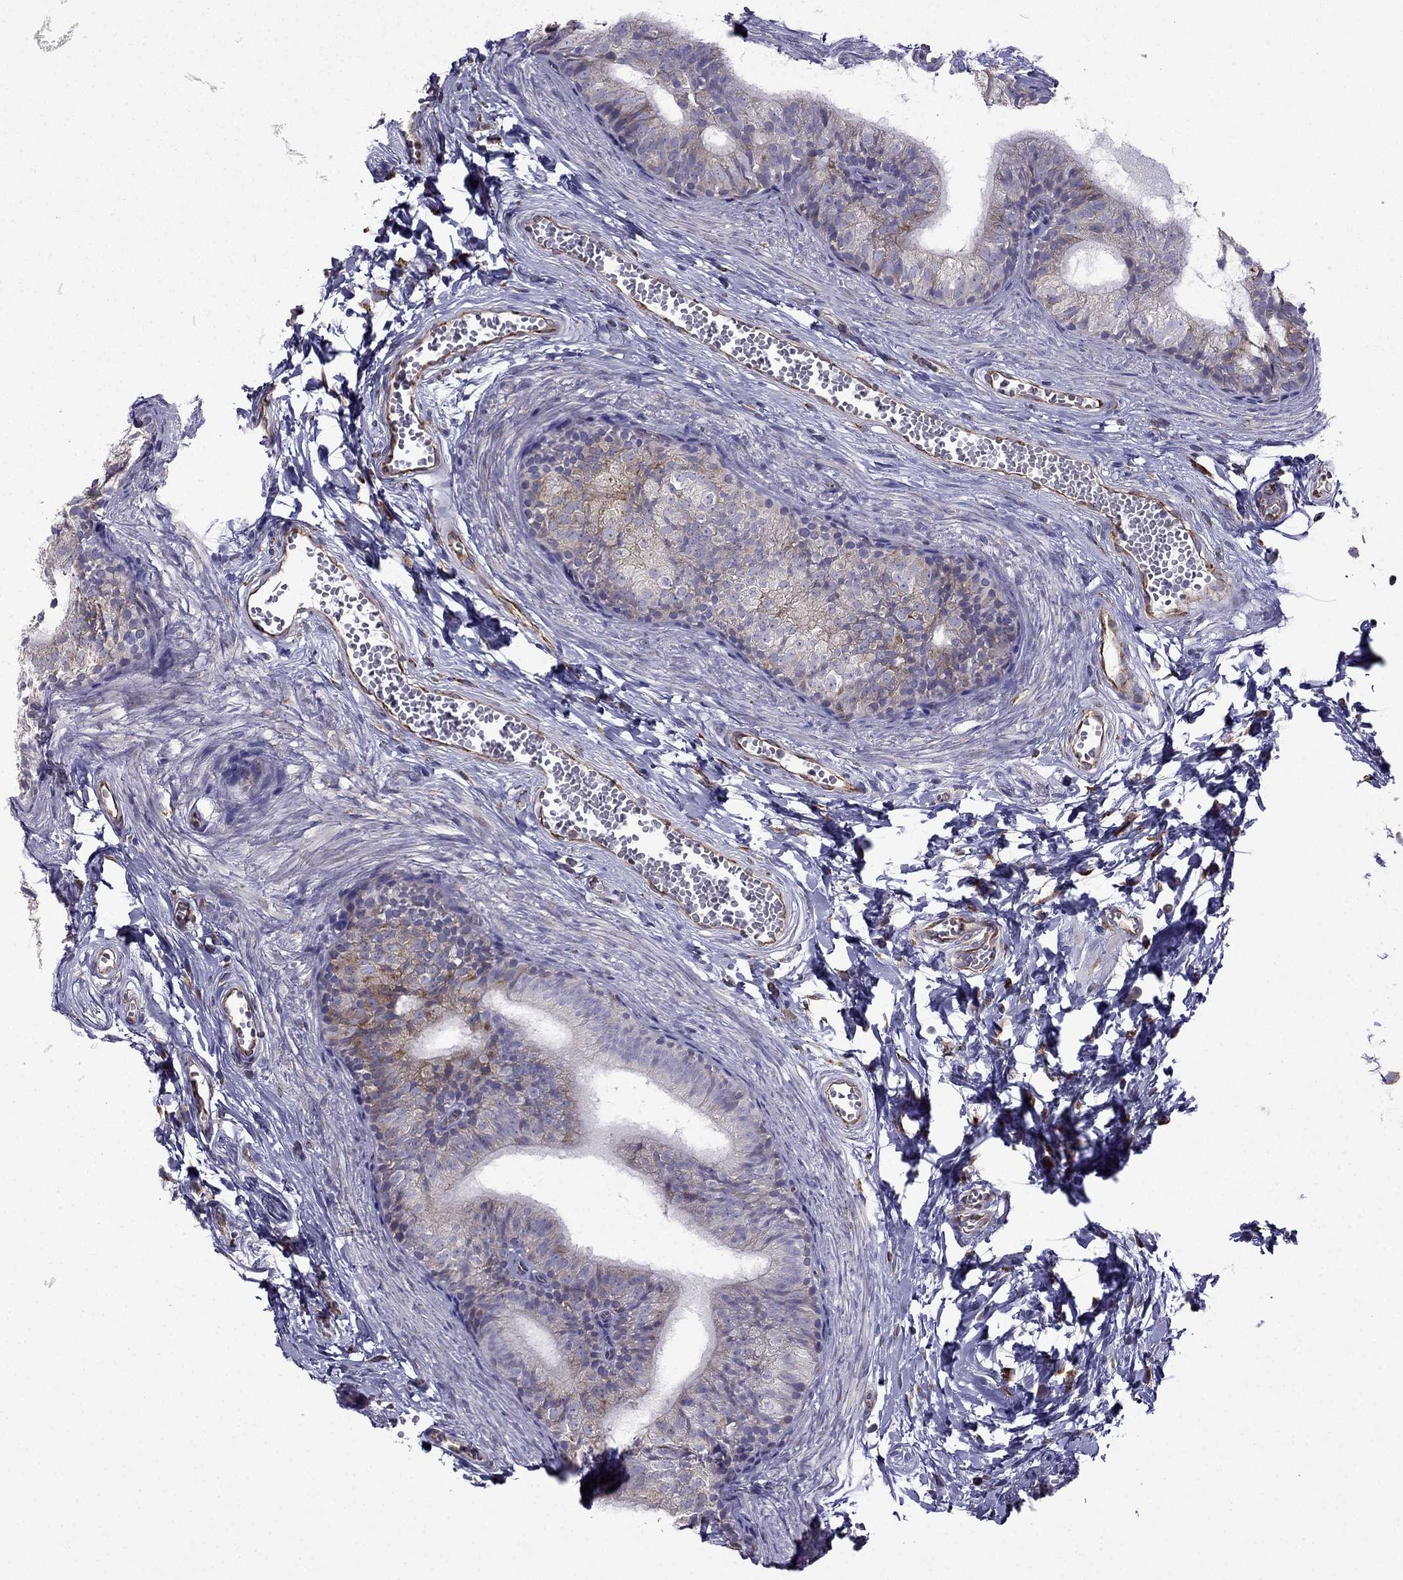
{"staining": {"intensity": "moderate", "quantity": "<25%", "location": "cytoplasmic/membranous"}, "tissue": "epididymis", "cell_type": "Glandular cells", "image_type": "normal", "snomed": [{"axis": "morphology", "description": "Normal tissue, NOS"}, {"axis": "topography", "description": "Epididymis"}], "caption": "This micrograph demonstrates immunohistochemistry staining of benign epididymis, with low moderate cytoplasmic/membranous staining in about <25% of glandular cells.", "gene": "IKBIP", "patient": {"sex": "male", "age": 22}}